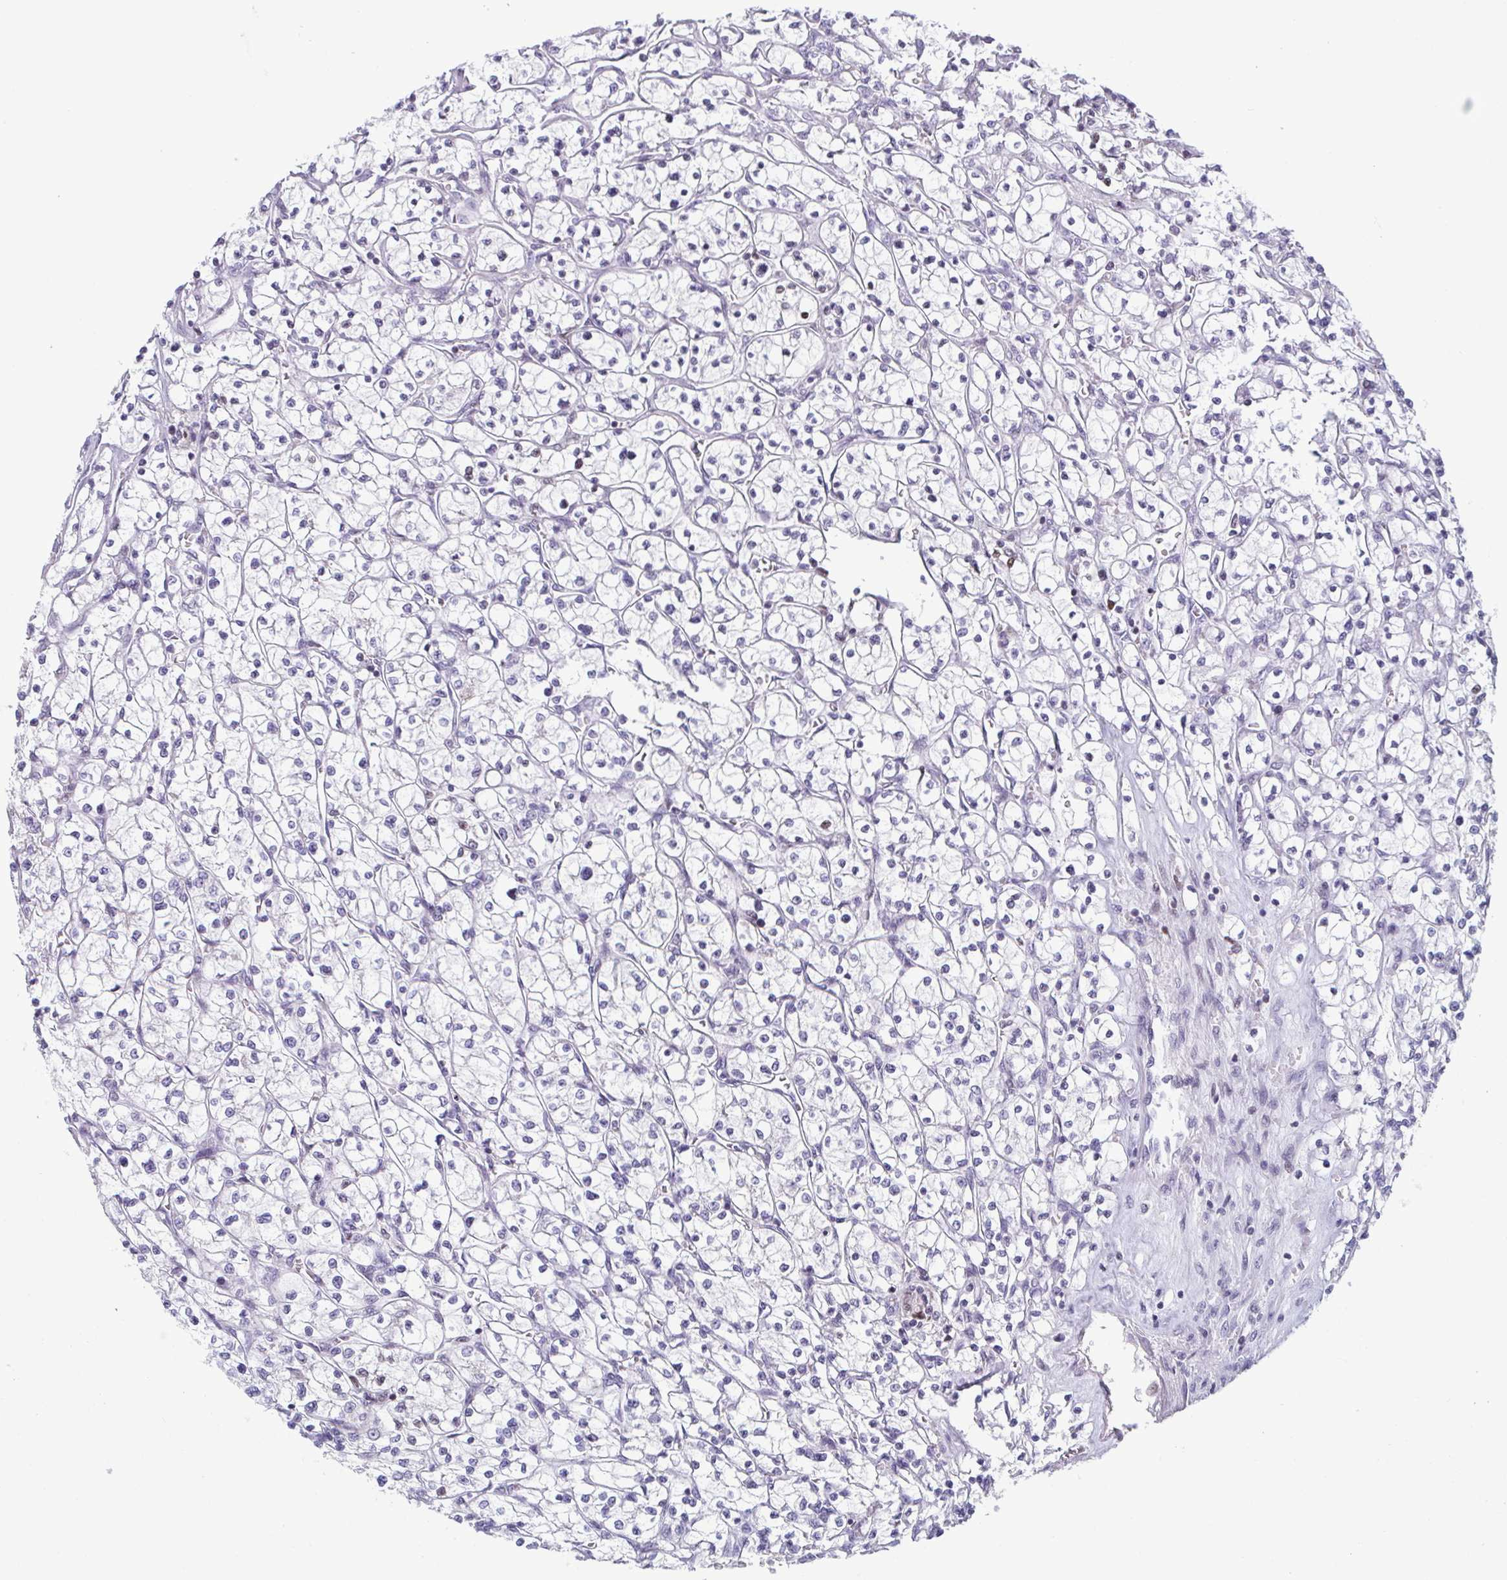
{"staining": {"intensity": "negative", "quantity": "none", "location": "none"}, "tissue": "renal cancer", "cell_type": "Tumor cells", "image_type": "cancer", "snomed": [{"axis": "morphology", "description": "Adenocarcinoma, NOS"}, {"axis": "topography", "description": "Kidney"}], "caption": "An image of renal cancer (adenocarcinoma) stained for a protein demonstrates no brown staining in tumor cells.", "gene": "IRF1", "patient": {"sex": "female", "age": 64}}